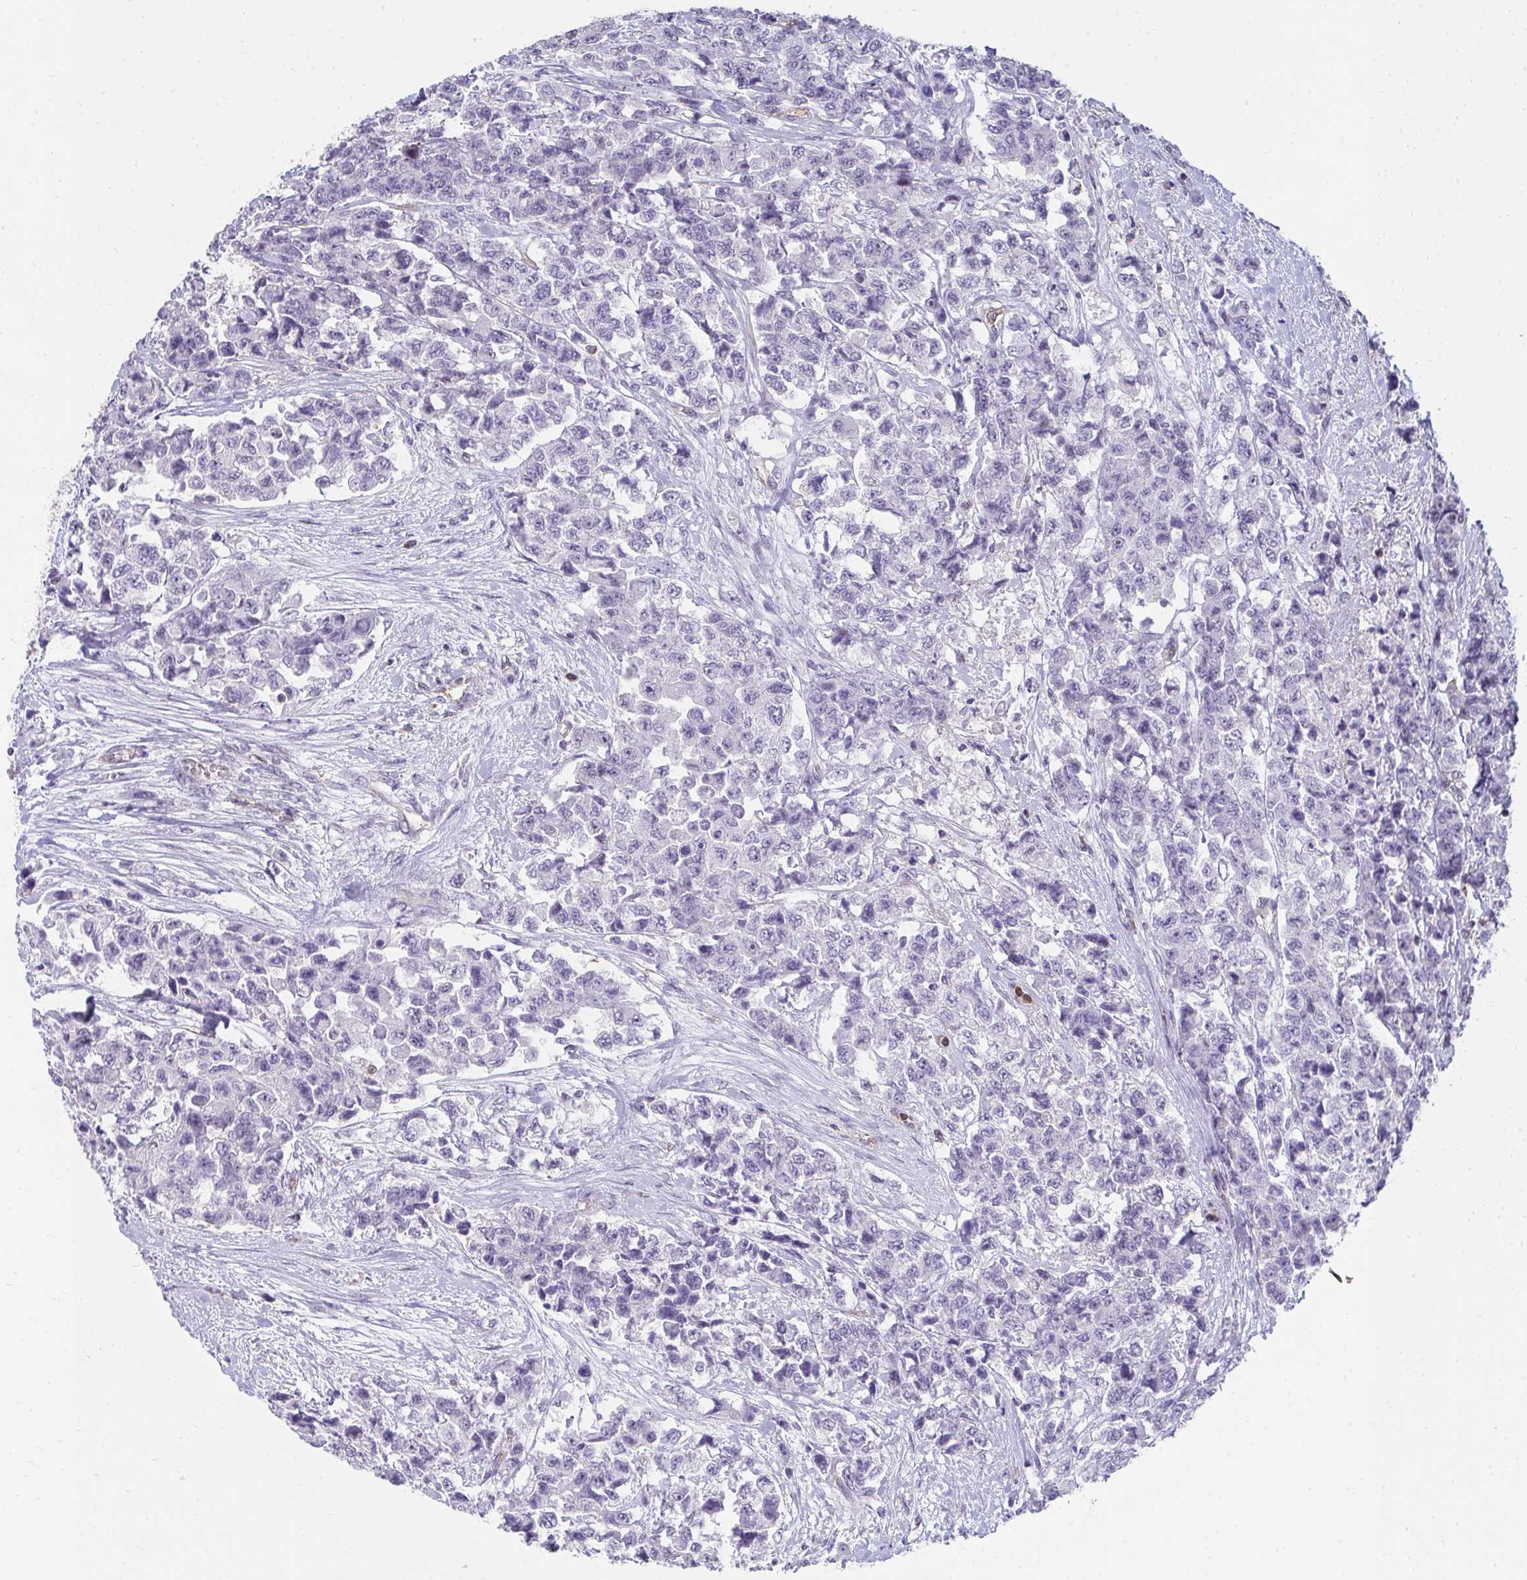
{"staining": {"intensity": "negative", "quantity": "none", "location": "none"}, "tissue": "urothelial cancer", "cell_type": "Tumor cells", "image_type": "cancer", "snomed": [{"axis": "morphology", "description": "Urothelial carcinoma, High grade"}, {"axis": "topography", "description": "Urinary bladder"}], "caption": "An immunohistochemistry (IHC) histopathology image of urothelial cancer is shown. There is no staining in tumor cells of urothelial cancer.", "gene": "FOXN3", "patient": {"sex": "female", "age": 78}}